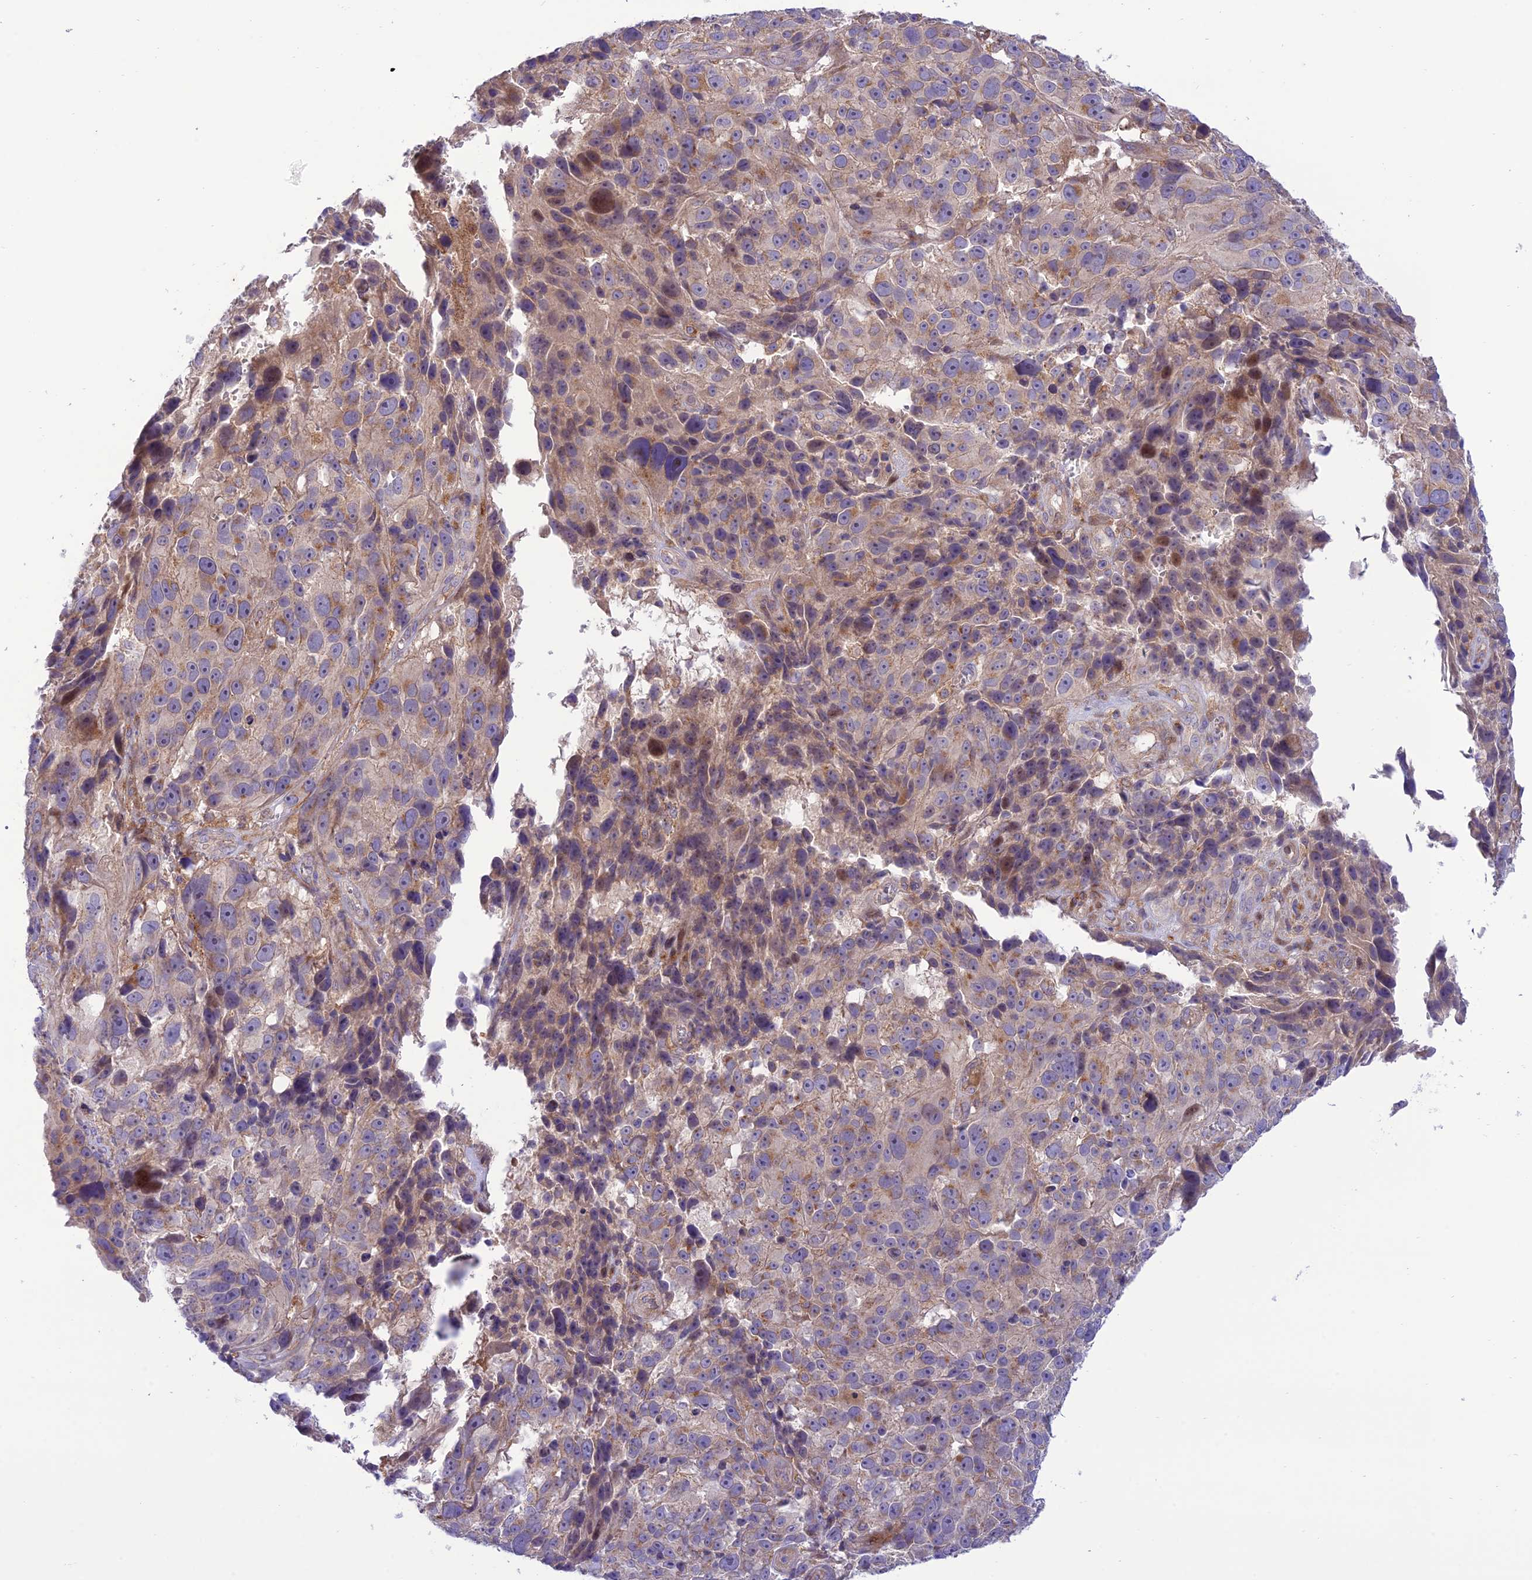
{"staining": {"intensity": "weak", "quantity": "25%-75%", "location": "cytoplasmic/membranous"}, "tissue": "melanoma", "cell_type": "Tumor cells", "image_type": "cancer", "snomed": [{"axis": "morphology", "description": "Malignant melanoma, NOS"}, {"axis": "topography", "description": "Skin"}], "caption": "A low amount of weak cytoplasmic/membranous staining is identified in approximately 25%-75% of tumor cells in melanoma tissue.", "gene": "JMY", "patient": {"sex": "male", "age": 84}}